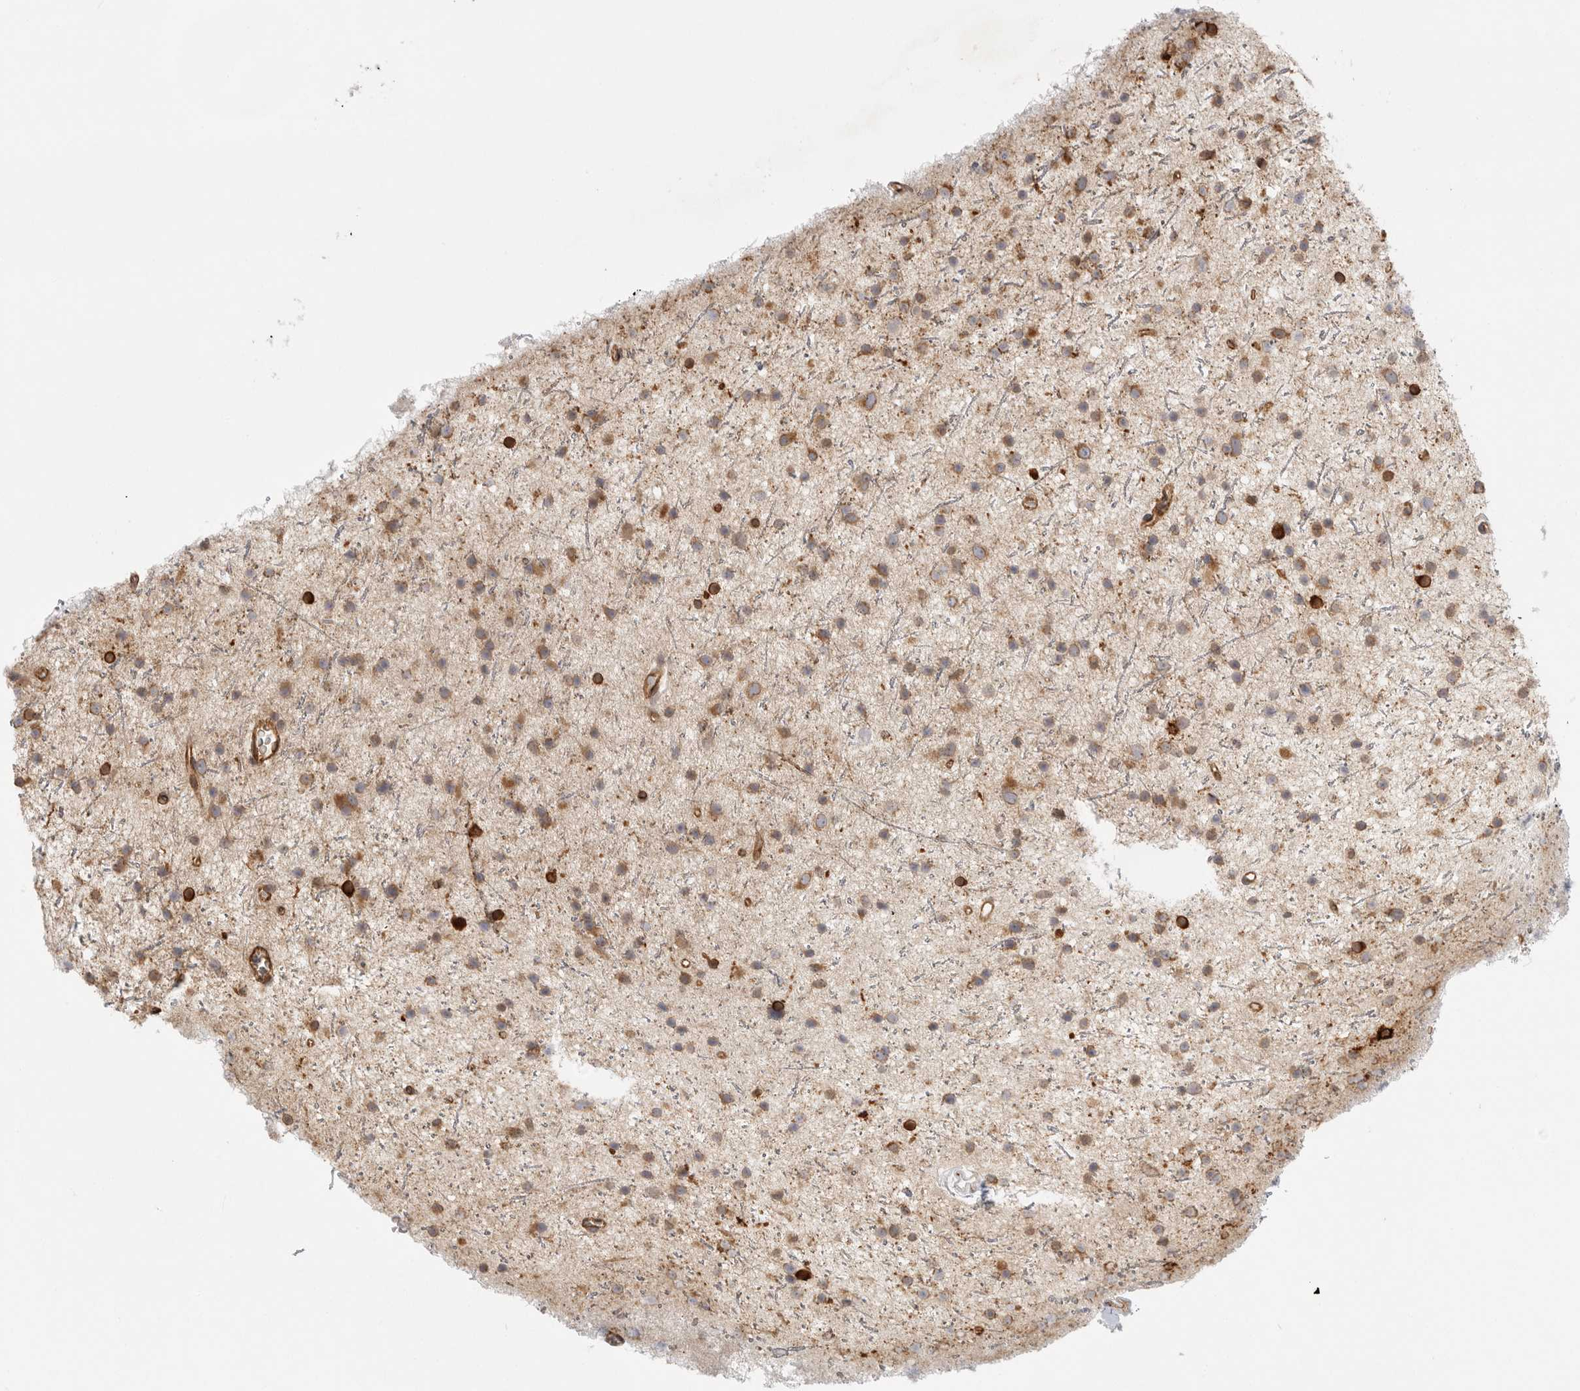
{"staining": {"intensity": "moderate", "quantity": ">75%", "location": "cytoplasmic/membranous"}, "tissue": "glioma", "cell_type": "Tumor cells", "image_type": "cancer", "snomed": [{"axis": "morphology", "description": "Glioma, malignant, Low grade"}, {"axis": "topography", "description": "Cerebral cortex"}], "caption": "Immunohistochemical staining of human glioma reveals medium levels of moderate cytoplasmic/membranous expression in approximately >75% of tumor cells. (DAB (3,3'-diaminobenzidine) IHC, brown staining for protein, blue staining for nuclei).", "gene": "CERS2", "patient": {"sex": "female", "age": 39}}